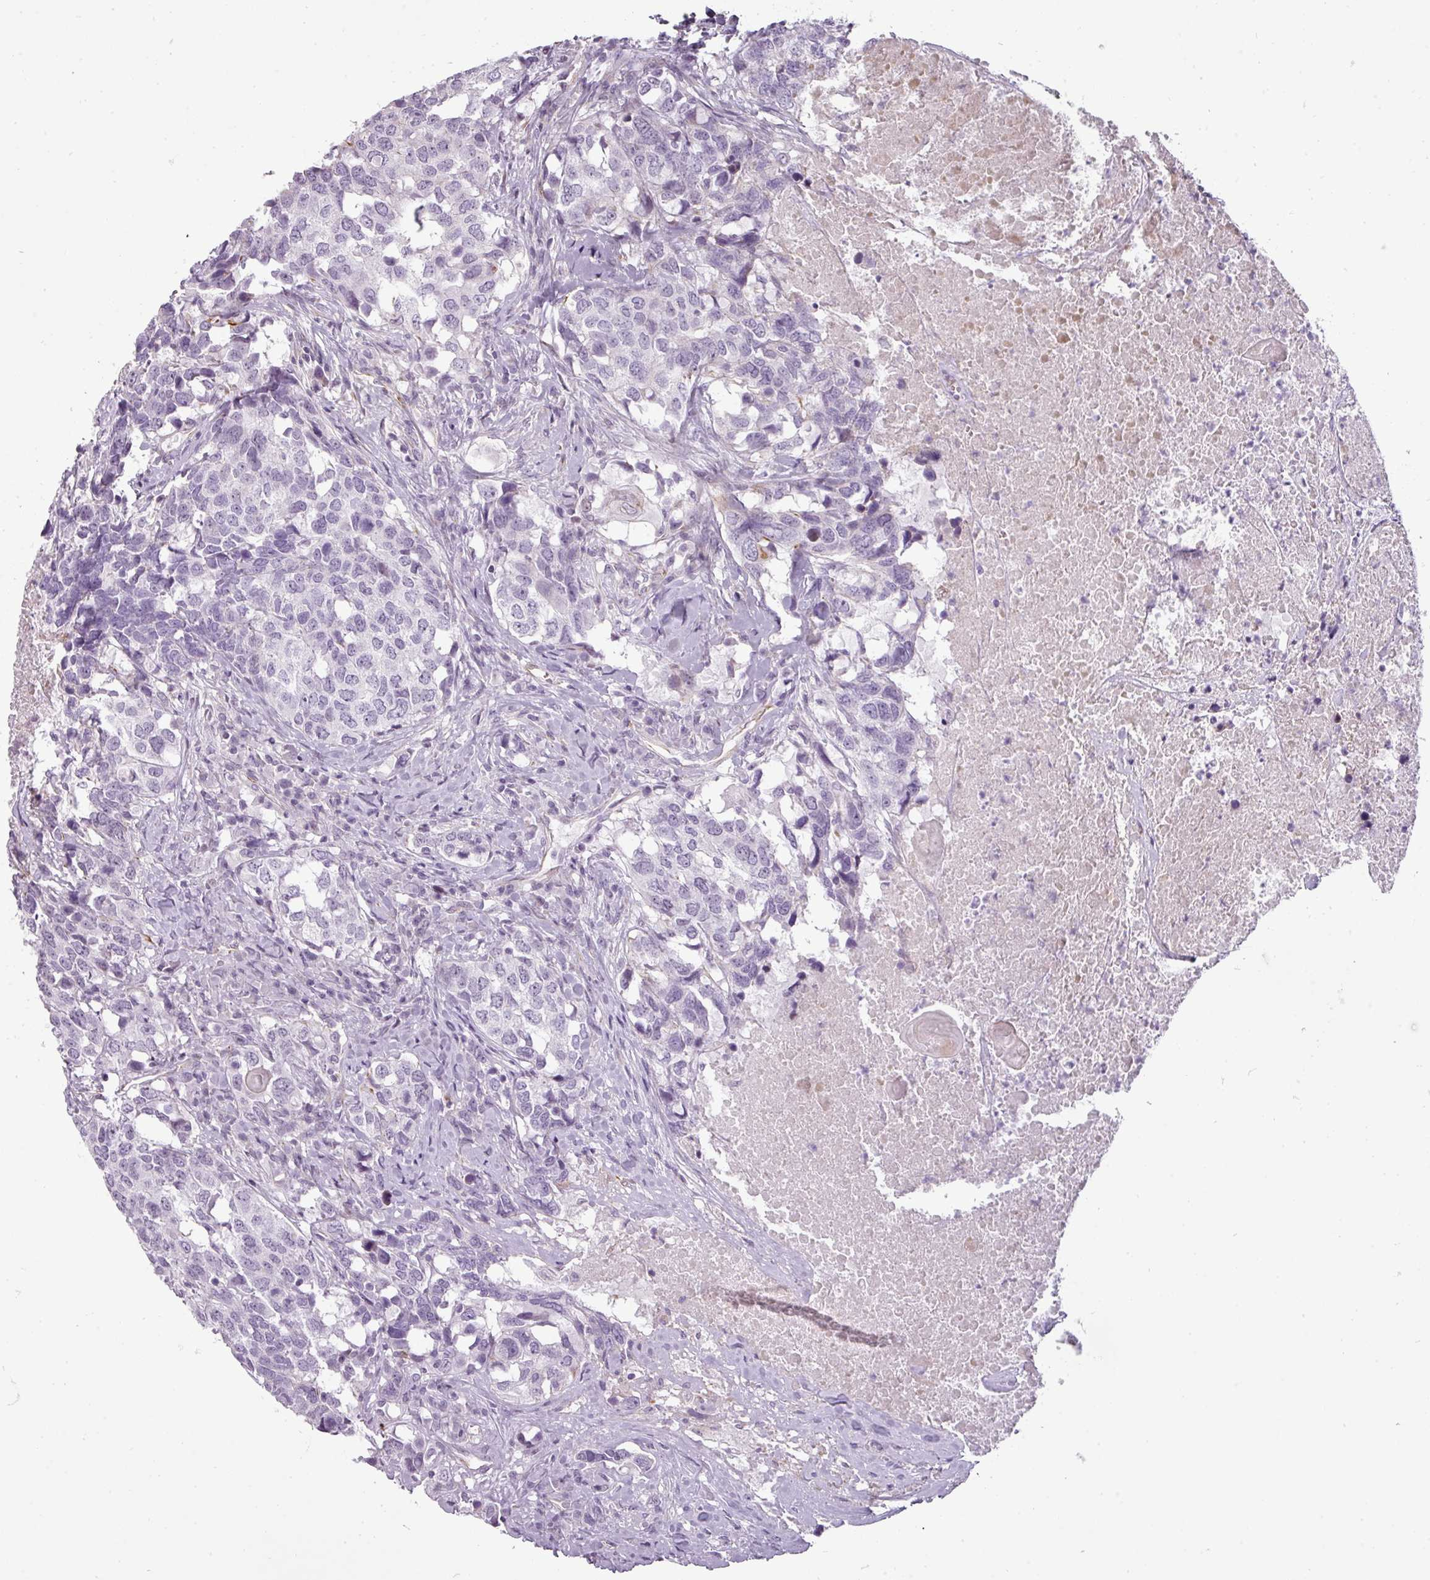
{"staining": {"intensity": "negative", "quantity": "none", "location": "none"}, "tissue": "head and neck cancer", "cell_type": "Tumor cells", "image_type": "cancer", "snomed": [{"axis": "morphology", "description": "Squamous cell carcinoma, NOS"}, {"axis": "topography", "description": "Head-Neck"}], "caption": "DAB immunohistochemical staining of human head and neck squamous cell carcinoma reveals no significant staining in tumor cells.", "gene": "CHRDL1", "patient": {"sex": "male", "age": 66}}